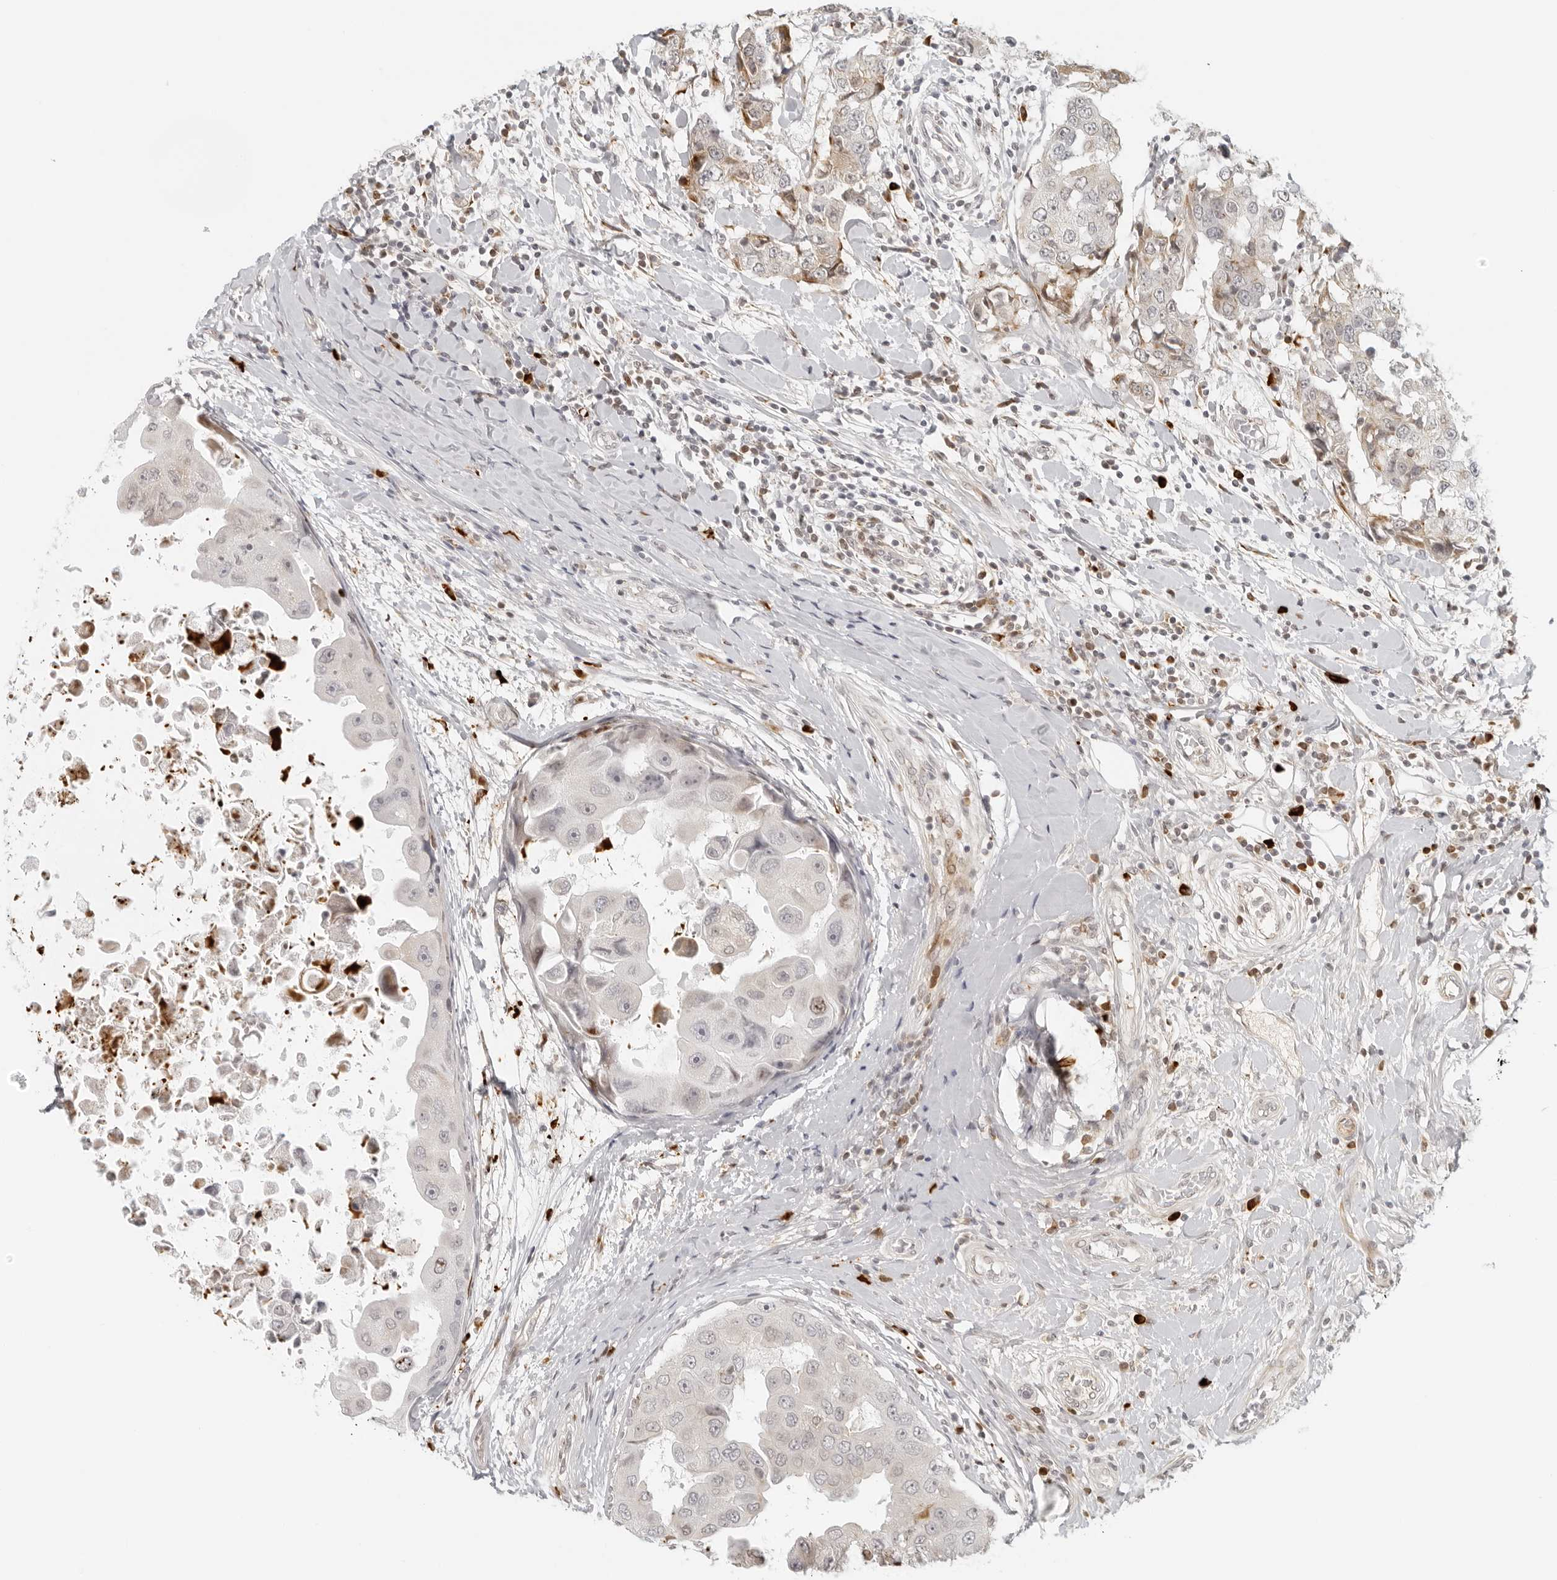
{"staining": {"intensity": "weak", "quantity": "<25%", "location": "cytoplasmic/membranous"}, "tissue": "breast cancer", "cell_type": "Tumor cells", "image_type": "cancer", "snomed": [{"axis": "morphology", "description": "Duct carcinoma"}, {"axis": "topography", "description": "Breast"}], "caption": "Immunohistochemistry (IHC) micrograph of human breast cancer (infiltrating ductal carcinoma) stained for a protein (brown), which exhibits no staining in tumor cells.", "gene": "ZNF678", "patient": {"sex": "female", "age": 27}}